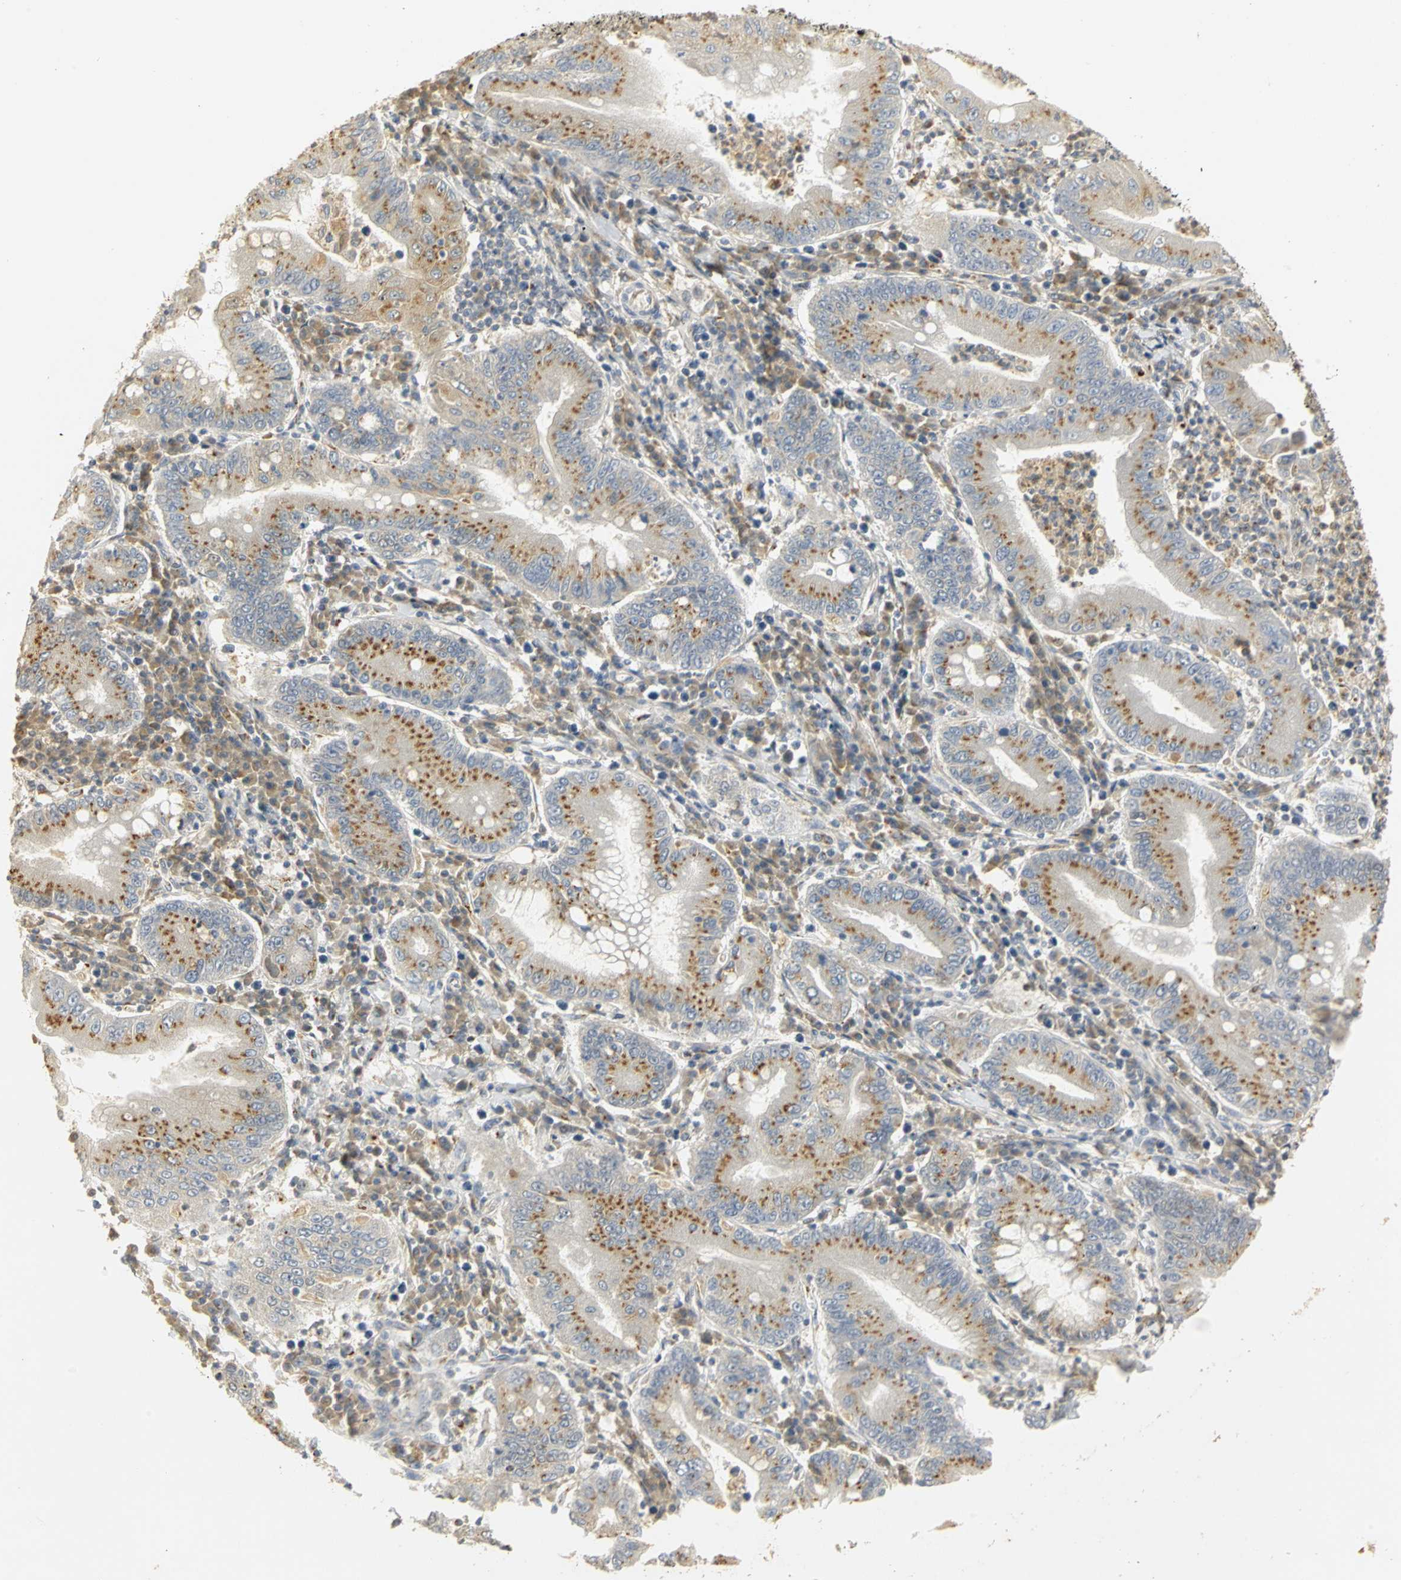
{"staining": {"intensity": "weak", "quantity": ">75%", "location": "cytoplasmic/membranous"}, "tissue": "stomach cancer", "cell_type": "Tumor cells", "image_type": "cancer", "snomed": [{"axis": "morphology", "description": "Normal tissue, NOS"}, {"axis": "morphology", "description": "Adenocarcinoma, NOS"}, {"axis": "topography", "description": "Esophagus"}, {"axis": "topography", "description": "Stomach, upper"}, {"axis": "topography", "description": "Peripheral nerve tissue"}], "caption": "High-power microscopy captured an IHC photomicrograph of adenocarcinoma (stomach), revealing weak cytoplasmic/membranous positivity in approximately >75% of tumor cells.", "gene": "TM9SF2", "patient": {"sex": "male", "age": 62}}